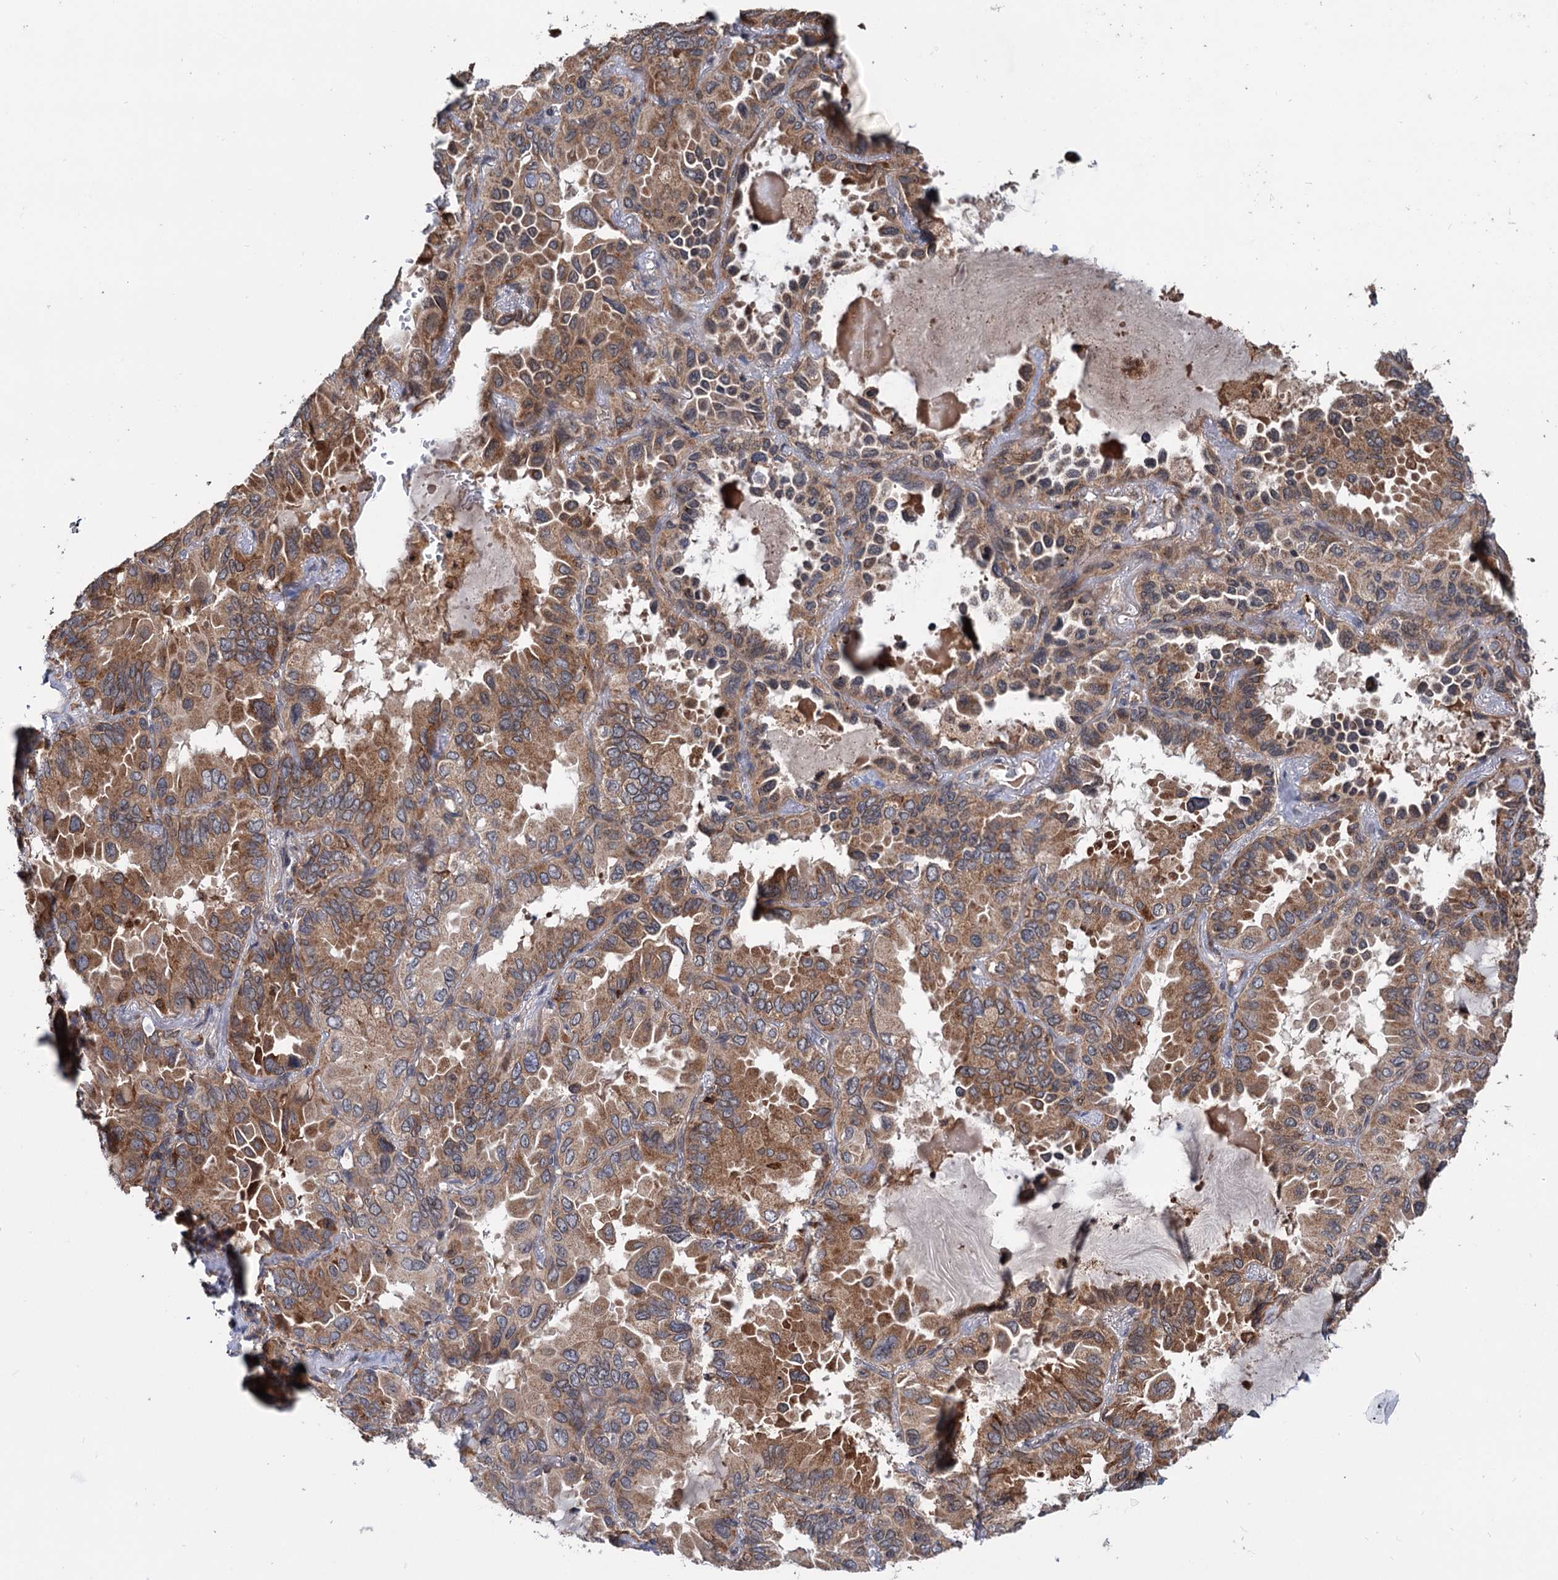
{"staining": {"intensity": "moderate", "quantity": ">75%", "location": "cytoplasmic/membranous"}, "tissue": "lung cancer", "cell_type": "Tumor cells", "image_type": "cancer", "snomed": [{"axis": "morphology", "description": "Adenocarcinoma, NOS"}, {"axis": "topography", "description": "Lung"}], "caption": "An immunohistochemistry (IHC) image of neoplastic tissue is shown. Protein staining in brown labels moderate cytoplasmic/membranous positivity in adenocarcinoma (lung) within tumor cells.", "gene": "RNF111", "patient": {"sex": "male", "age": 64}}